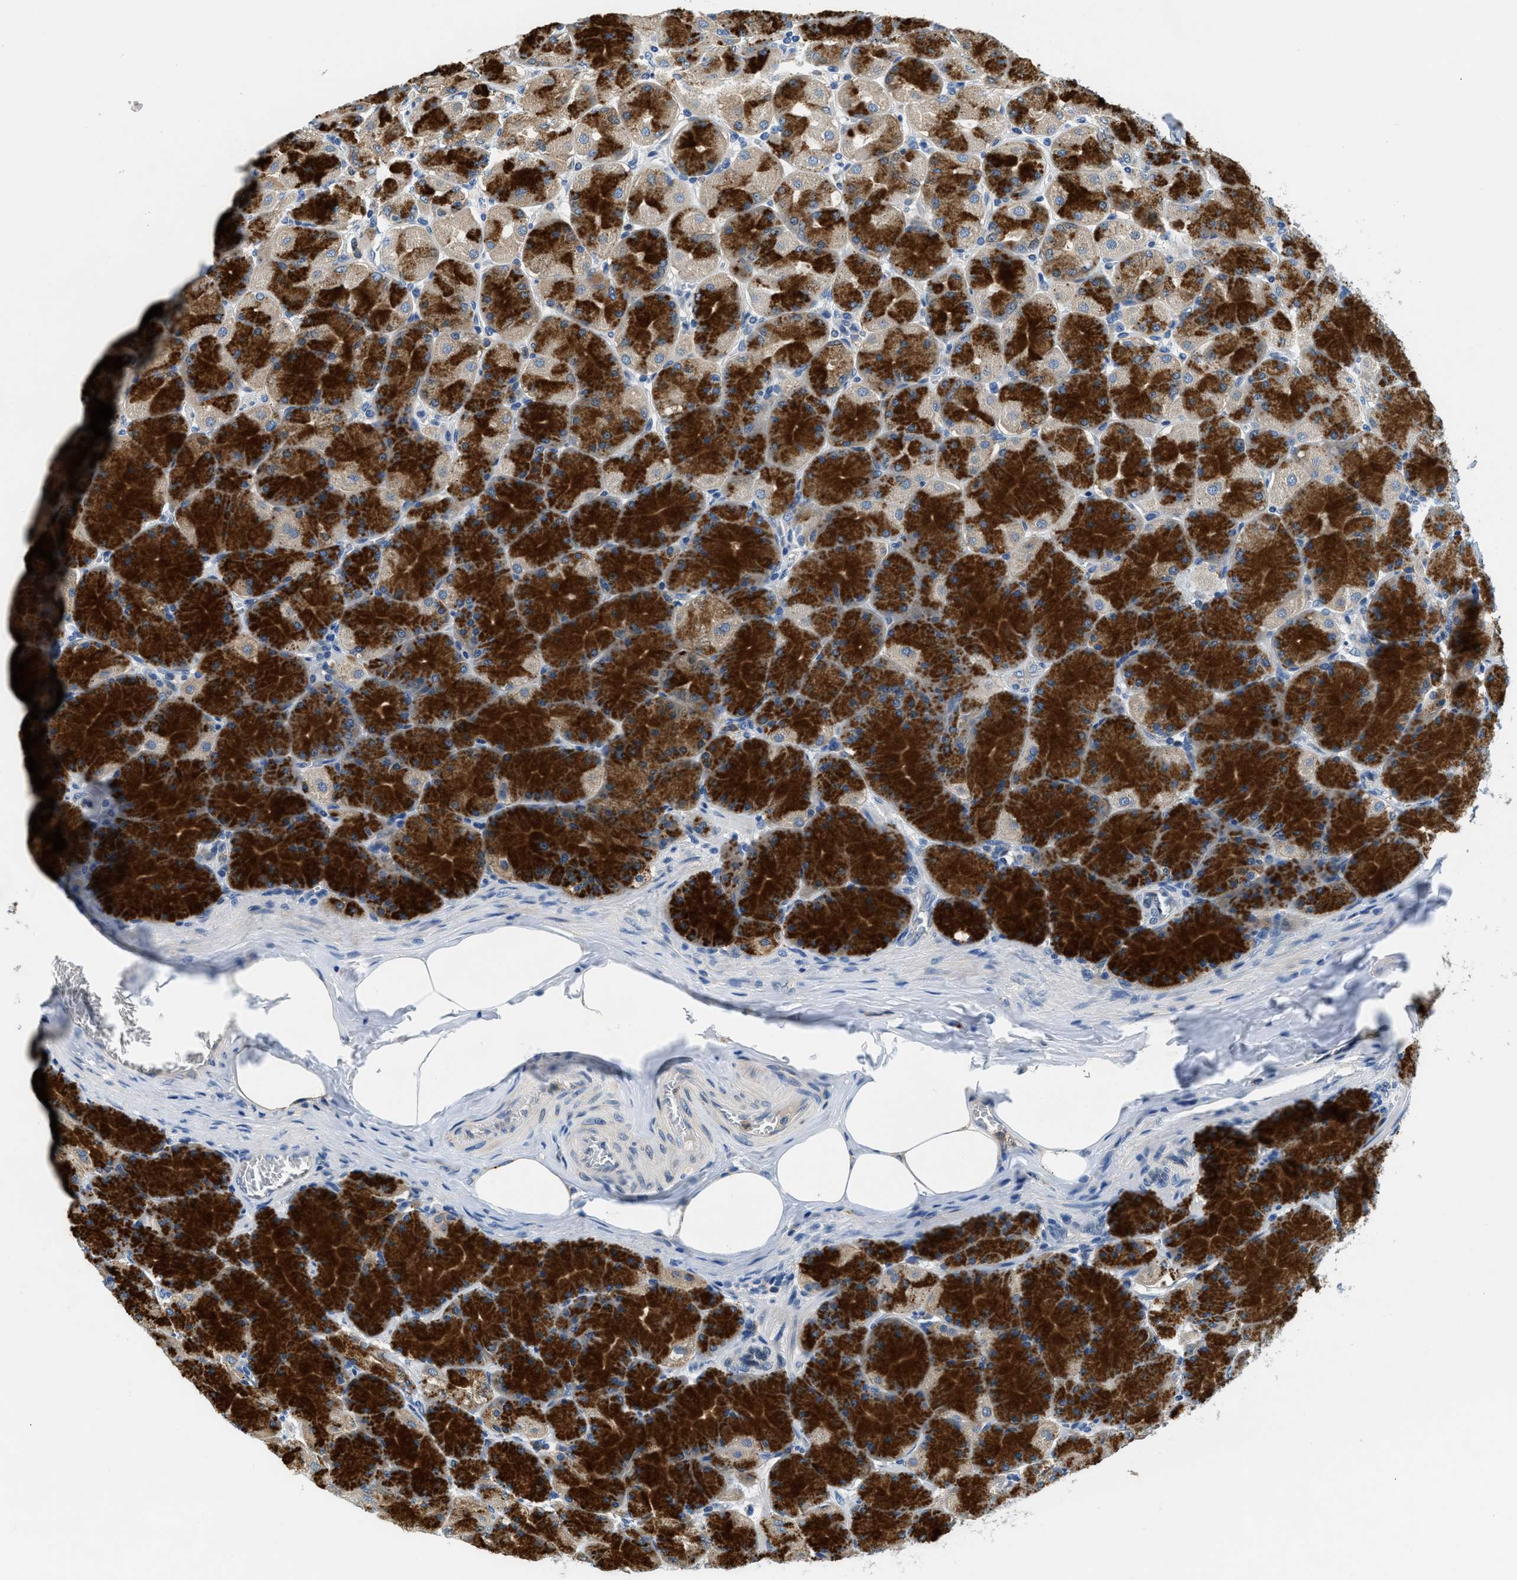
{"staining": {"intensity": "strong", "quantity": "25%-75%", "location": "cytoplasmic/membranous"}, "tissue": "stomach", "cell_type": "Glandular cells", "image_type": "normal", "snomed": [{"axis": "morphology", "description": "Normal tissue, NOS"}, {"axis": "topography", "description": "Stomach, upper"}], "caption": "Stomach stained with IHC reveals strong cytoplasmic/membranous positivity in about 25%-75% of glandular cells.", "gene": "ADGRE3", "patient": {"sex": "female", "age": 56}}